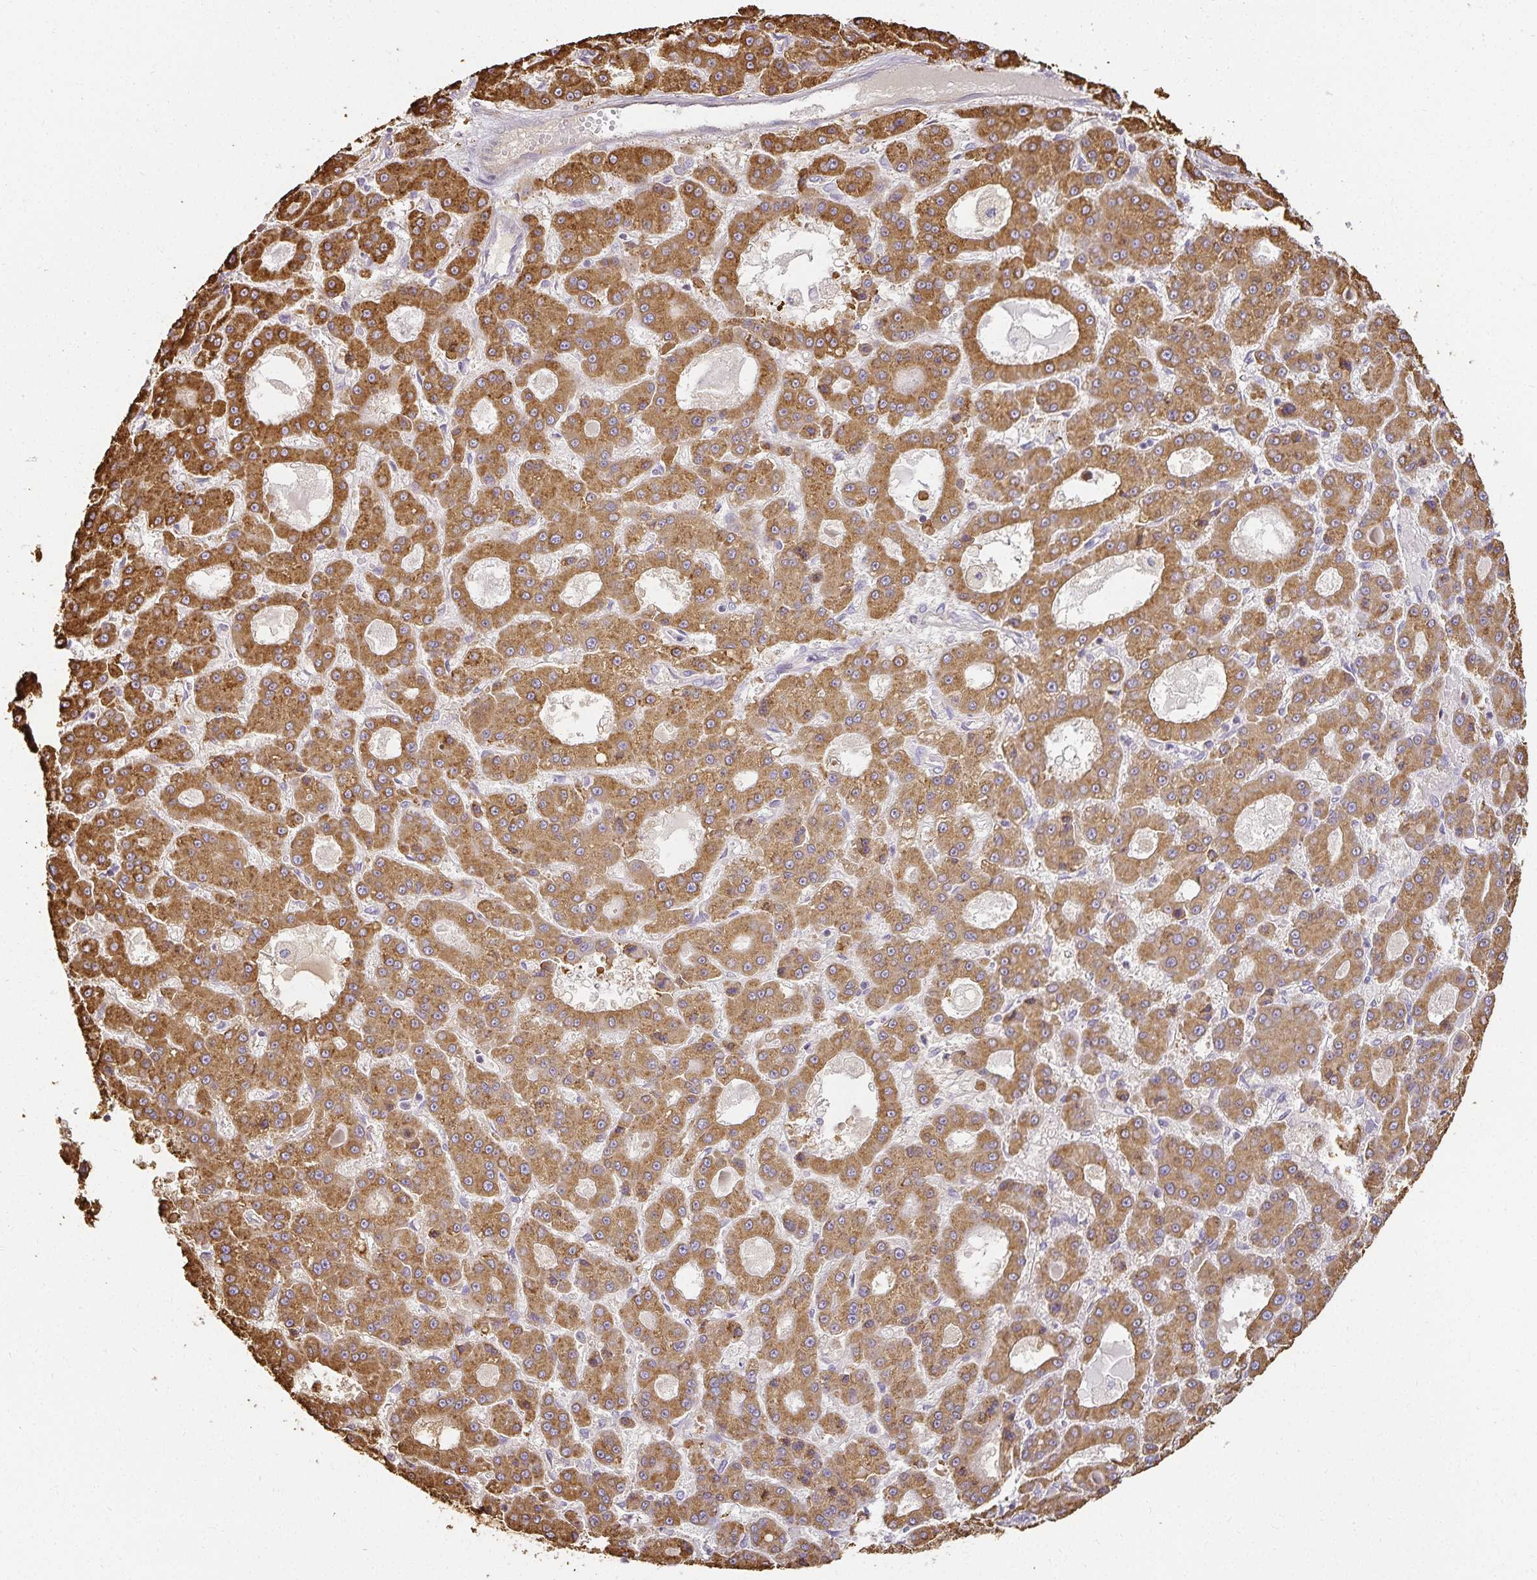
{"staining": {"intensity": "moderate", "quantity": ">75%", "location": "cytoplasmic/membranous"}, "tissue": "liver cancer", "cell_type": "Tumor cells", "image_type": "cancer", "snomed": [{"axis": "morphology", "description": "Carcinoma, Hepatocellular, NOS"}, {"axis": "topography", "description": "Liver"}], "caption": "The histopathology image demonstrates a brown stain indicating the presence of a protein in the cytoplasmic/membranous of tumor cells in liver cancer. The protein is shown in brown color, while the nuclei are stained blue.", "gene": "GP2", "patient": {"sex": "male", "age": 70}}